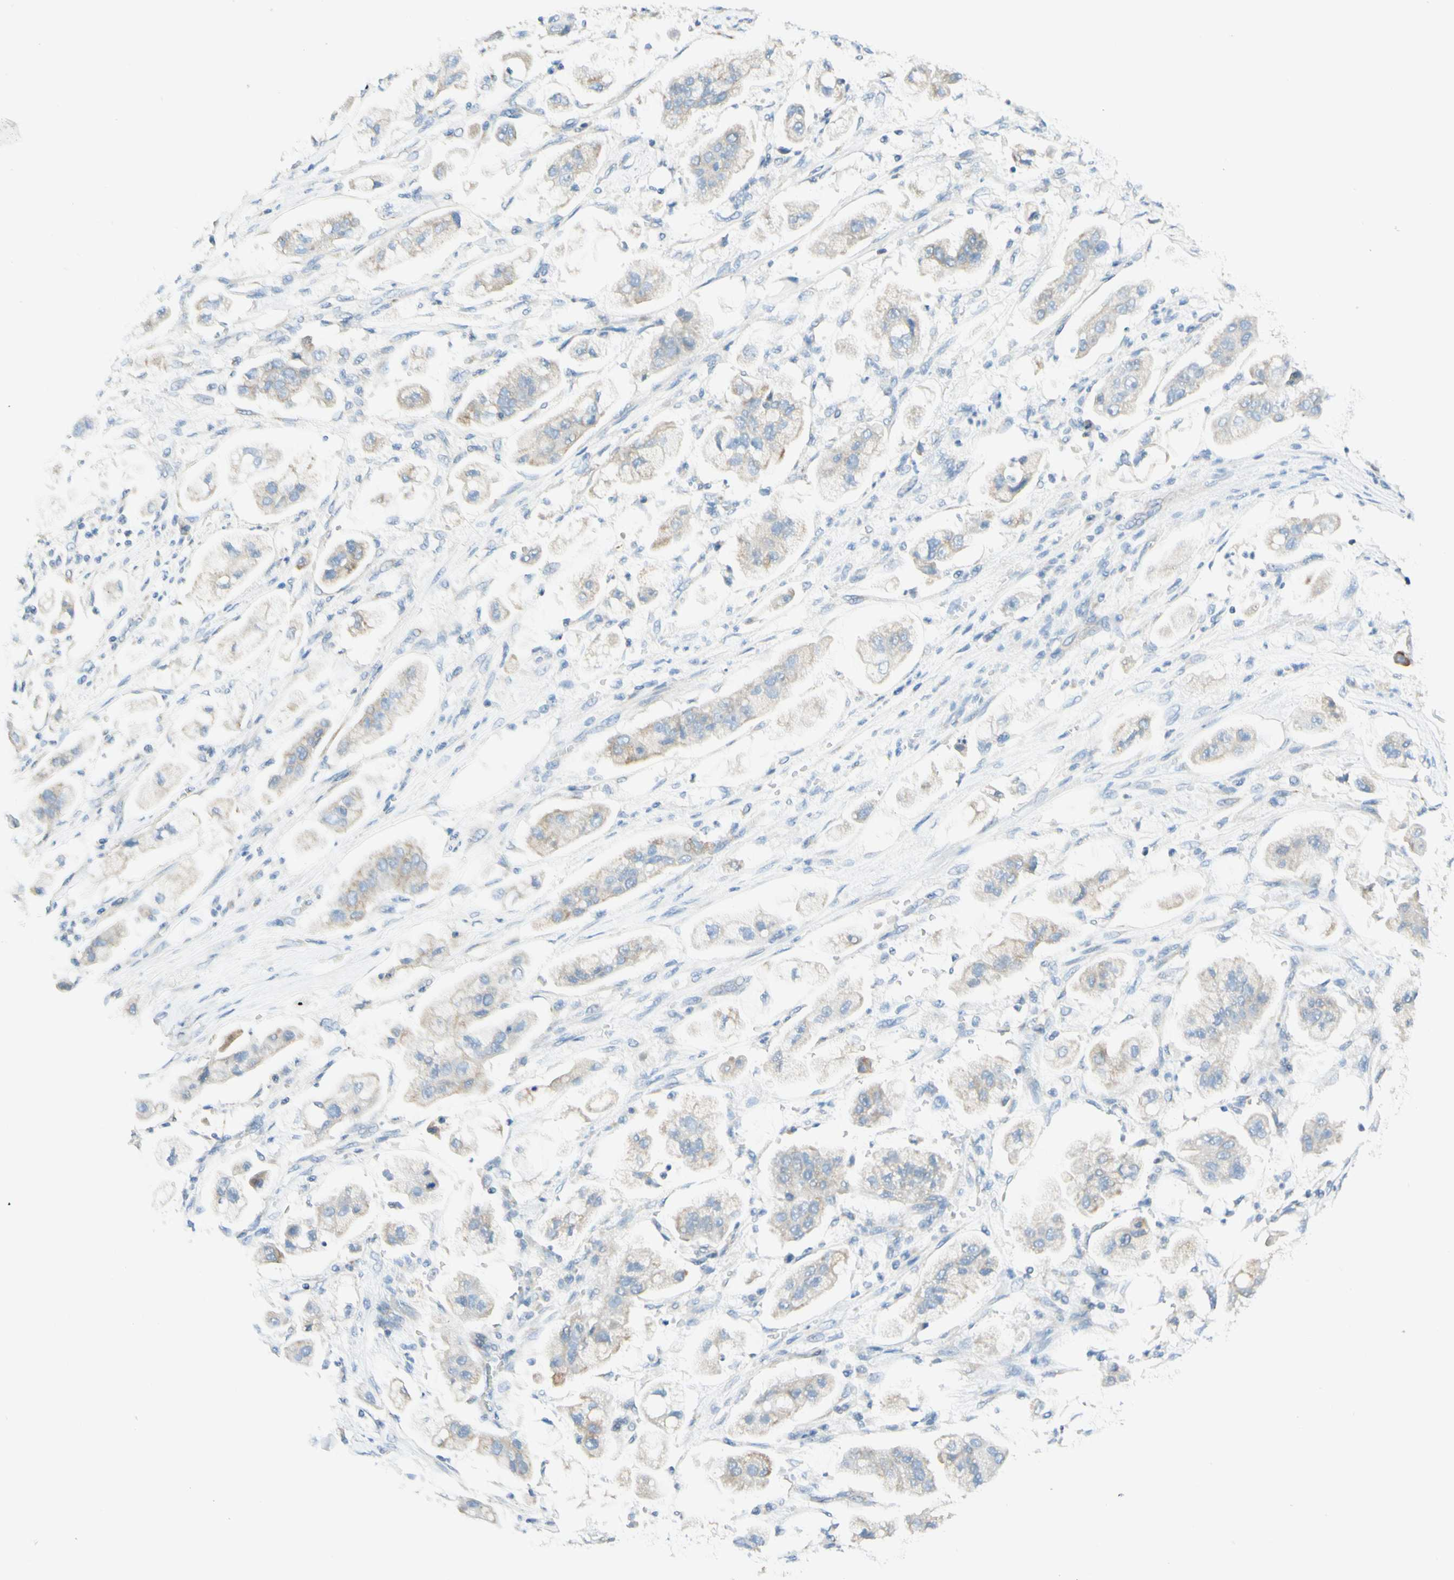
{"staining": {"intensity": "weak", "quantity": ">75%", "location": "cytoplasmic/membranous"}, "tissue": "stomach cancer", "cell_type": "Tumor cells", "image_type": "cancer", "snomed": [{"axis": "morphology", "description": "Adenocarcinoma, NOS"}, {"axis": "topography", "description": "Stomach"}], "caption": "Tumor cells exhibit weak cytoplasmic/membranous staining in approximately >75% of cells in stomach cancer.", "gene": "ARMC10", "patient": {"sex": "male", "age": 62}}